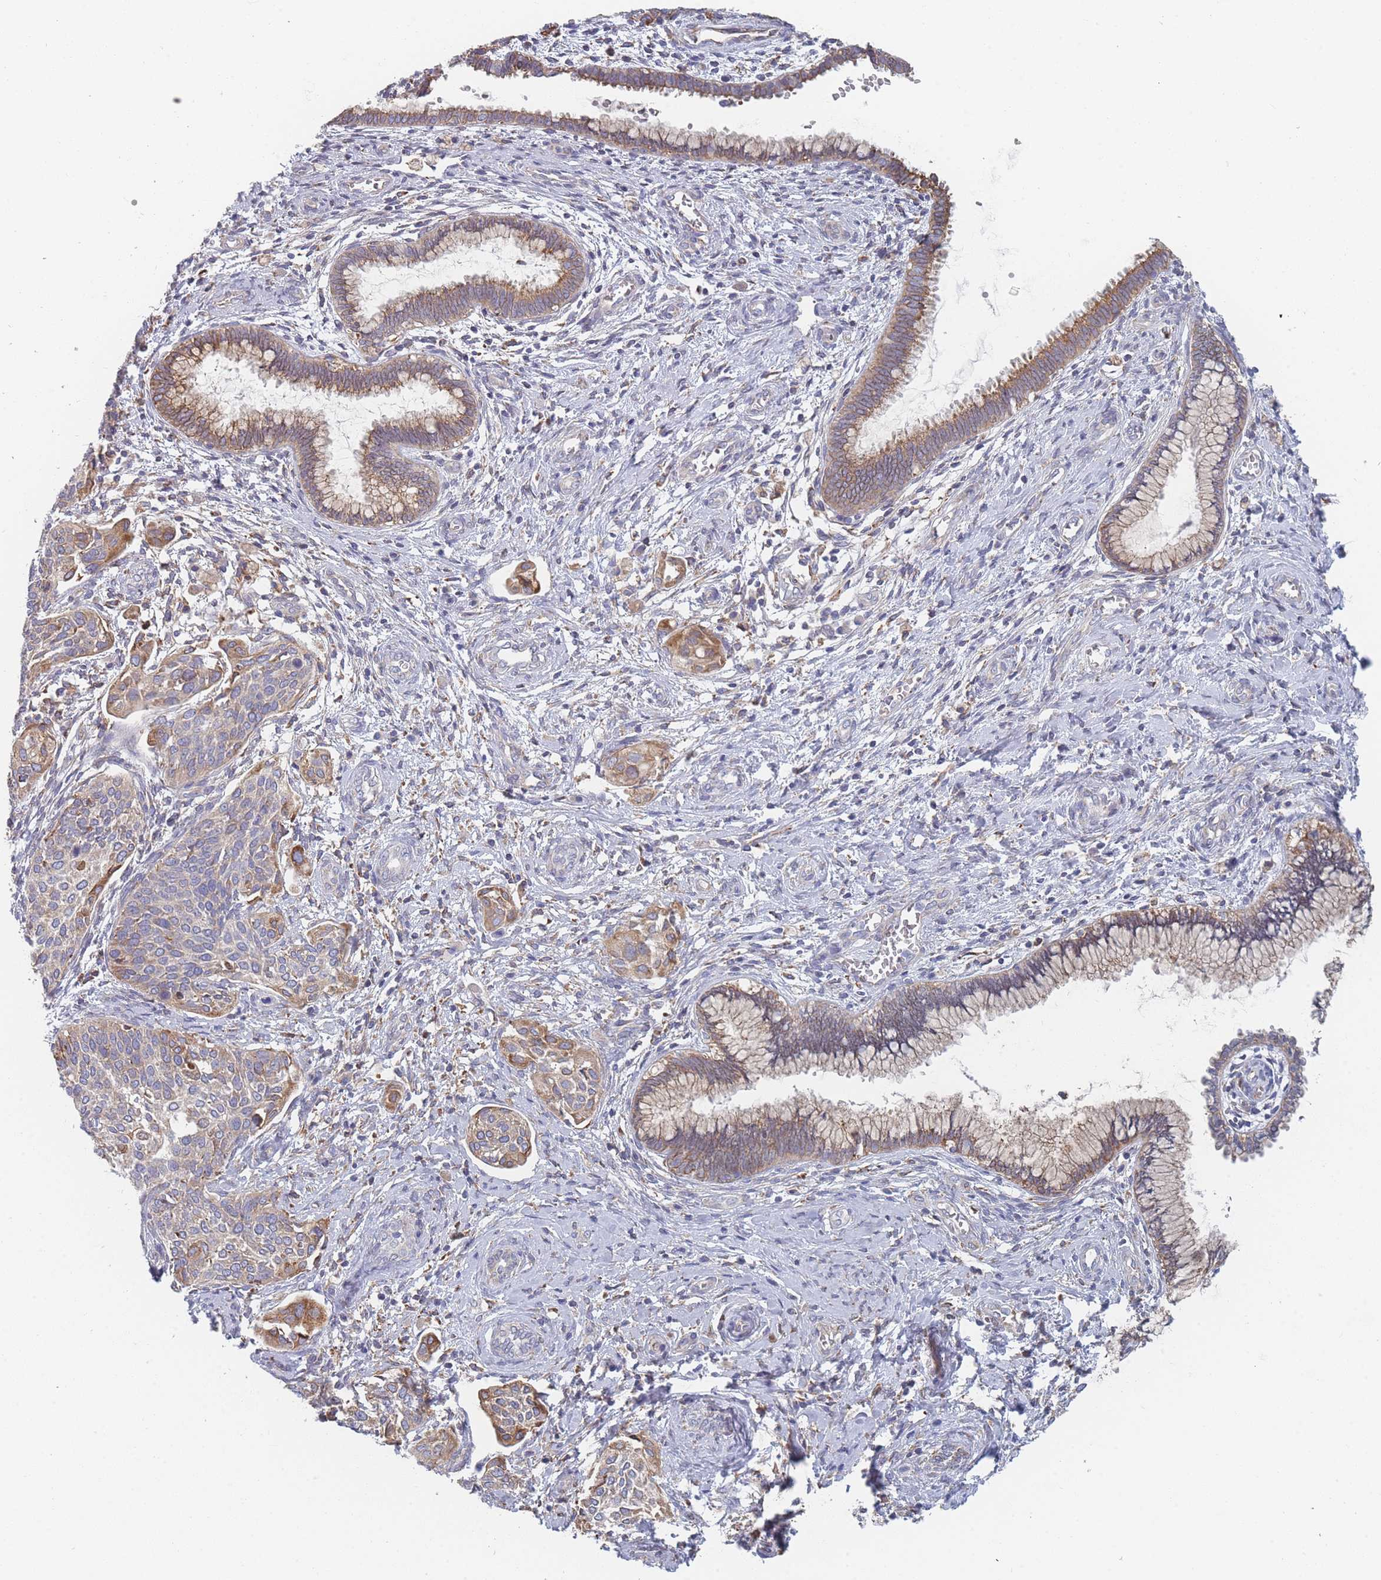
{"staining": {"intensity": "moderate", "quantity": "25%-75%", "location": "cytoplasmic/membranous"}, "tissue": "cervical cancer", "cell_type": "Tumor cells", "image_type": "cancer", "snomed": [{"axis": "morphology", "description": "Squamous cell carcinoma, NOS"}, {"axis": "topography", "description": "Cervix"}], "caption": "Cervical squamous cell carcinoma tissue displays moderate cytoplasmic/membranous expression in approximately 25%-75% of tumor cells, visualized by immunohistochemistry. Immunohistochemistry stains the protein of interest in brown and the nuclei are stained blue.", "gene": "OR7C2", "patient": {"sex": "female", "age": 44}}